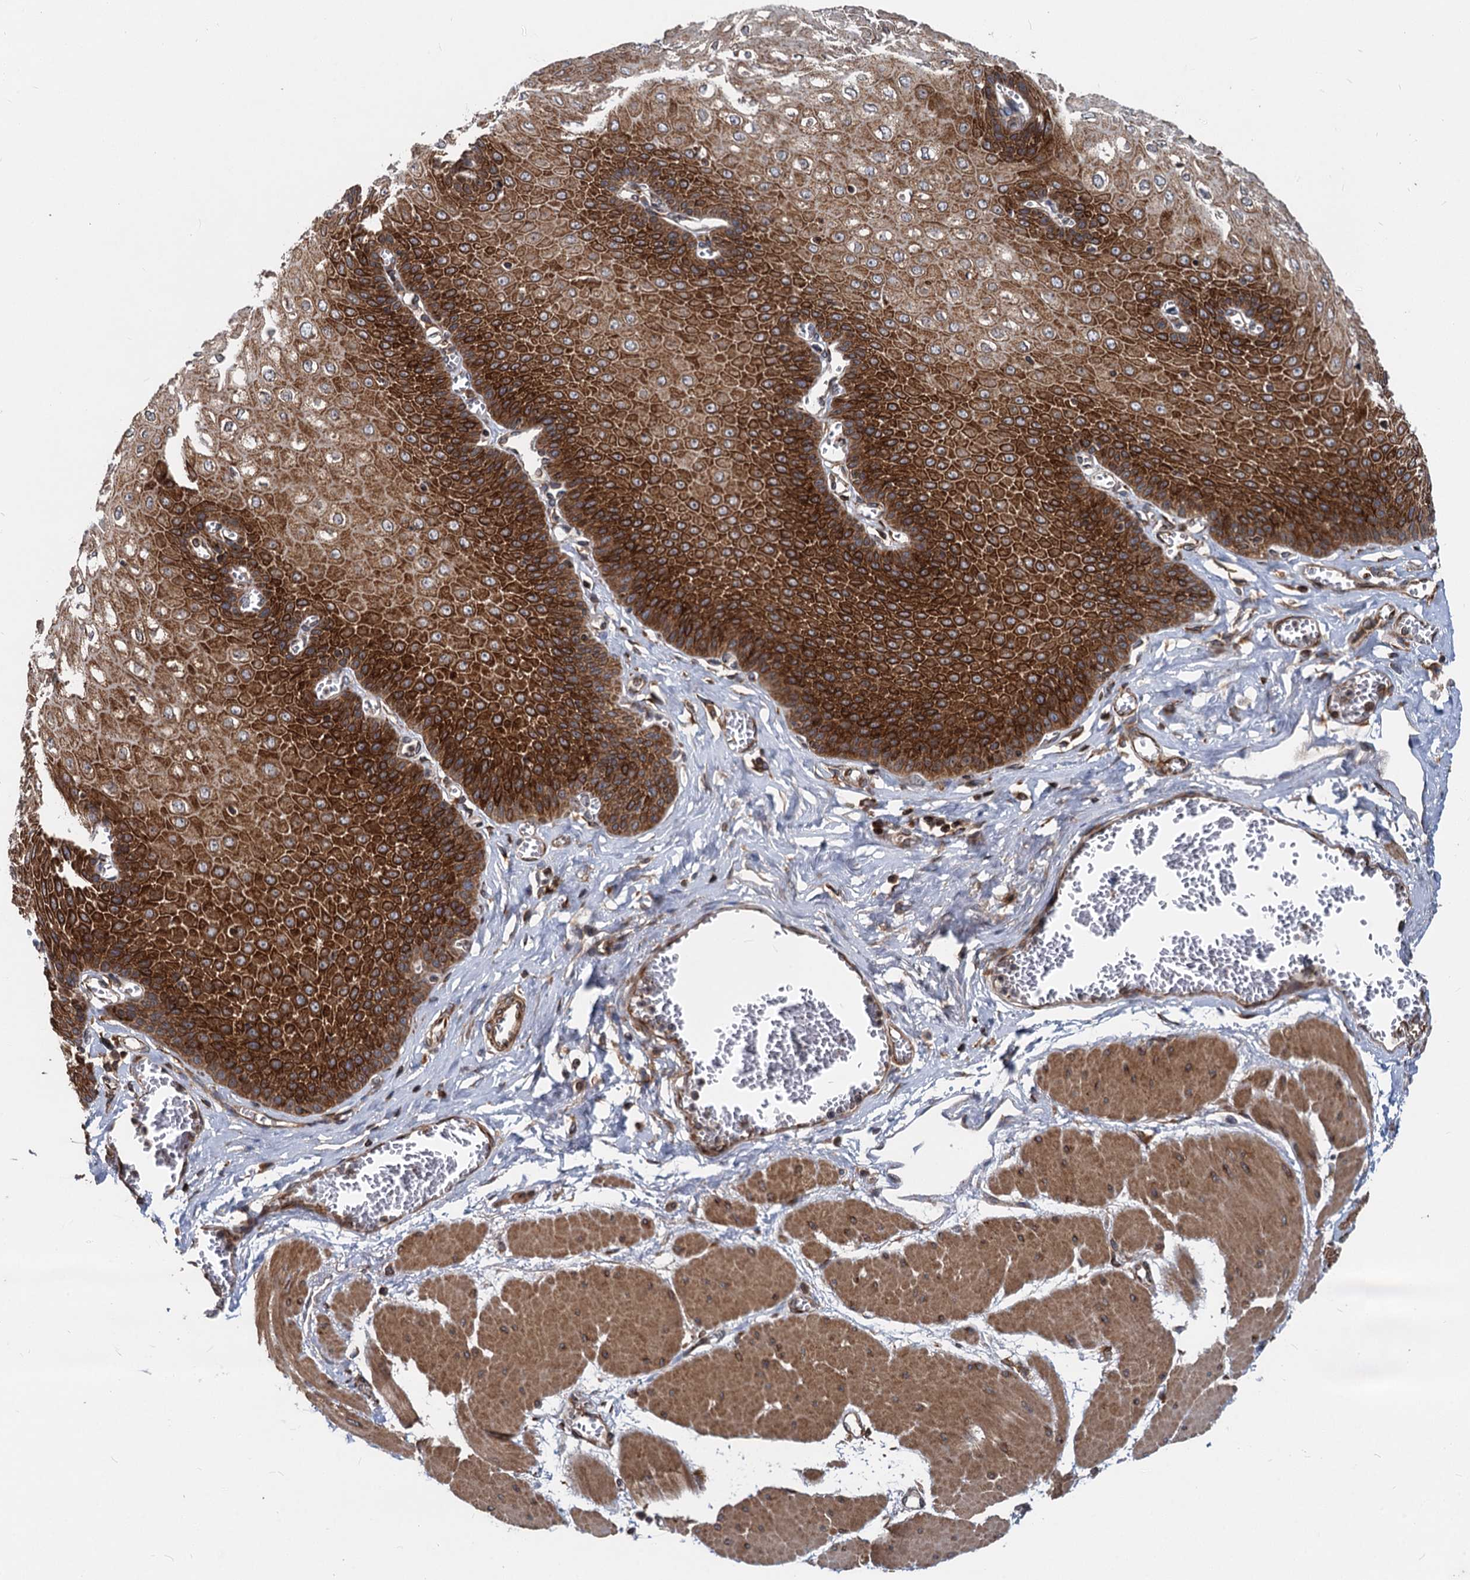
{"staining": {"intensity": "strong", "quantity": ">75%", "location": "cytoplasmic/membranous"}, "tissue": "esophagus", "cell_type": "Squamous epithelial cells", "image_type": "normal", "snomed": [{"axis": "morphology", "description": "Normal tissue, NOS"}, {"axis": "topography", "description": "Esophagus"}], "caption": "Immunohistochemistry (IHC) of normal human esophagus displays high levels of strong cytoplasmic/membranous positivity in approximately >75% of squamous epithelial cells.", "gene": "STIM1", "patient": {"sex": "male", "age": 60}}